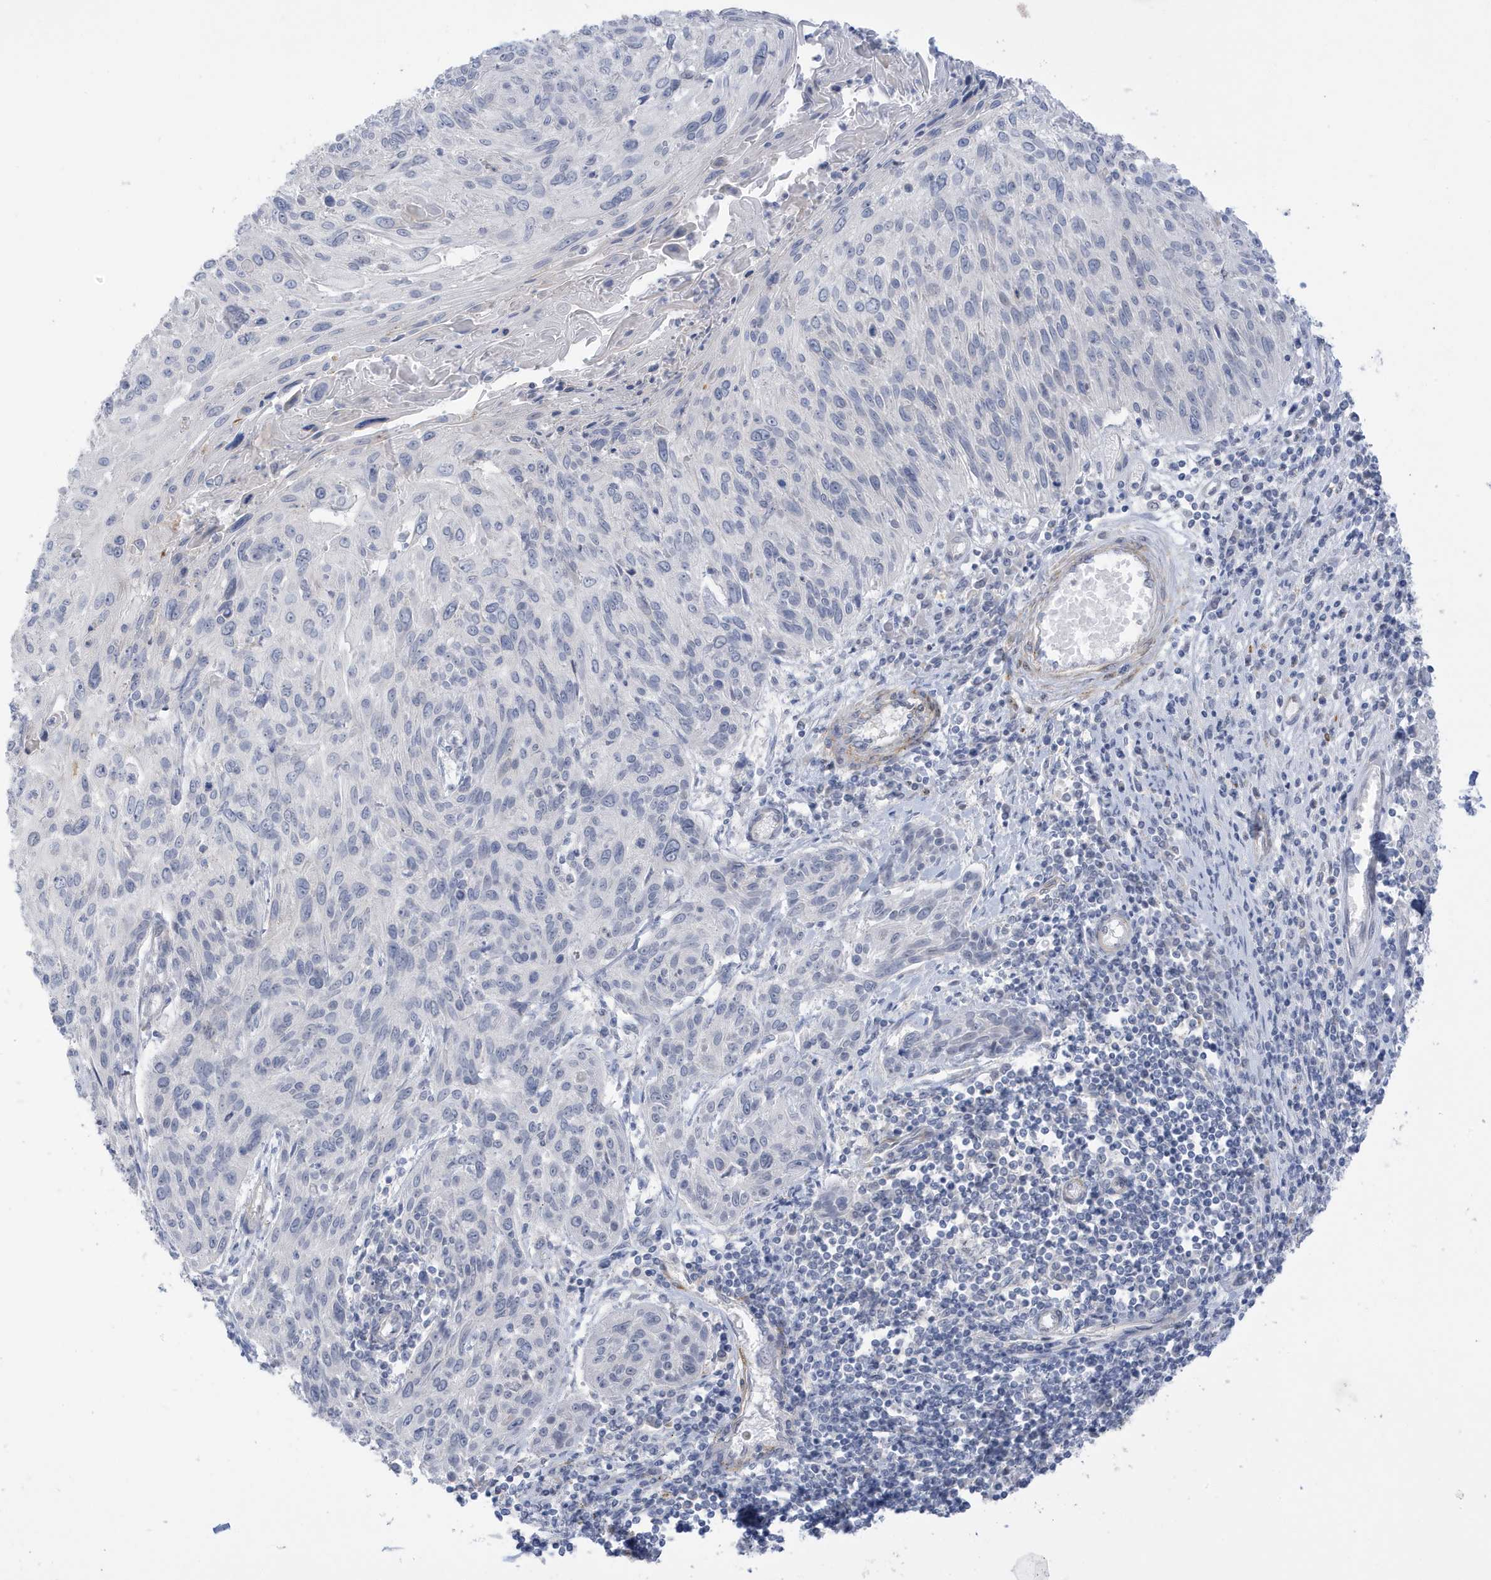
{"staining": {"intensity": "negative", "quantity": "none", "location": "none"}, "tissue": "cervical cancer", "cell_type": "Tumor cells", "image_type": "cancer", "snomed": [{"axis": "morphology", "description": "Squamous cell carcinoma, NOS"}, {"axis": "topography", "description": "Cervix"}], "caption": "Tumor cells are negative for protein expression in human cervical squamous cell carcinoma. Nuclei are stained in blue.", "gene": "PERM1", "patient": {"sex": "female", "age": 51}}